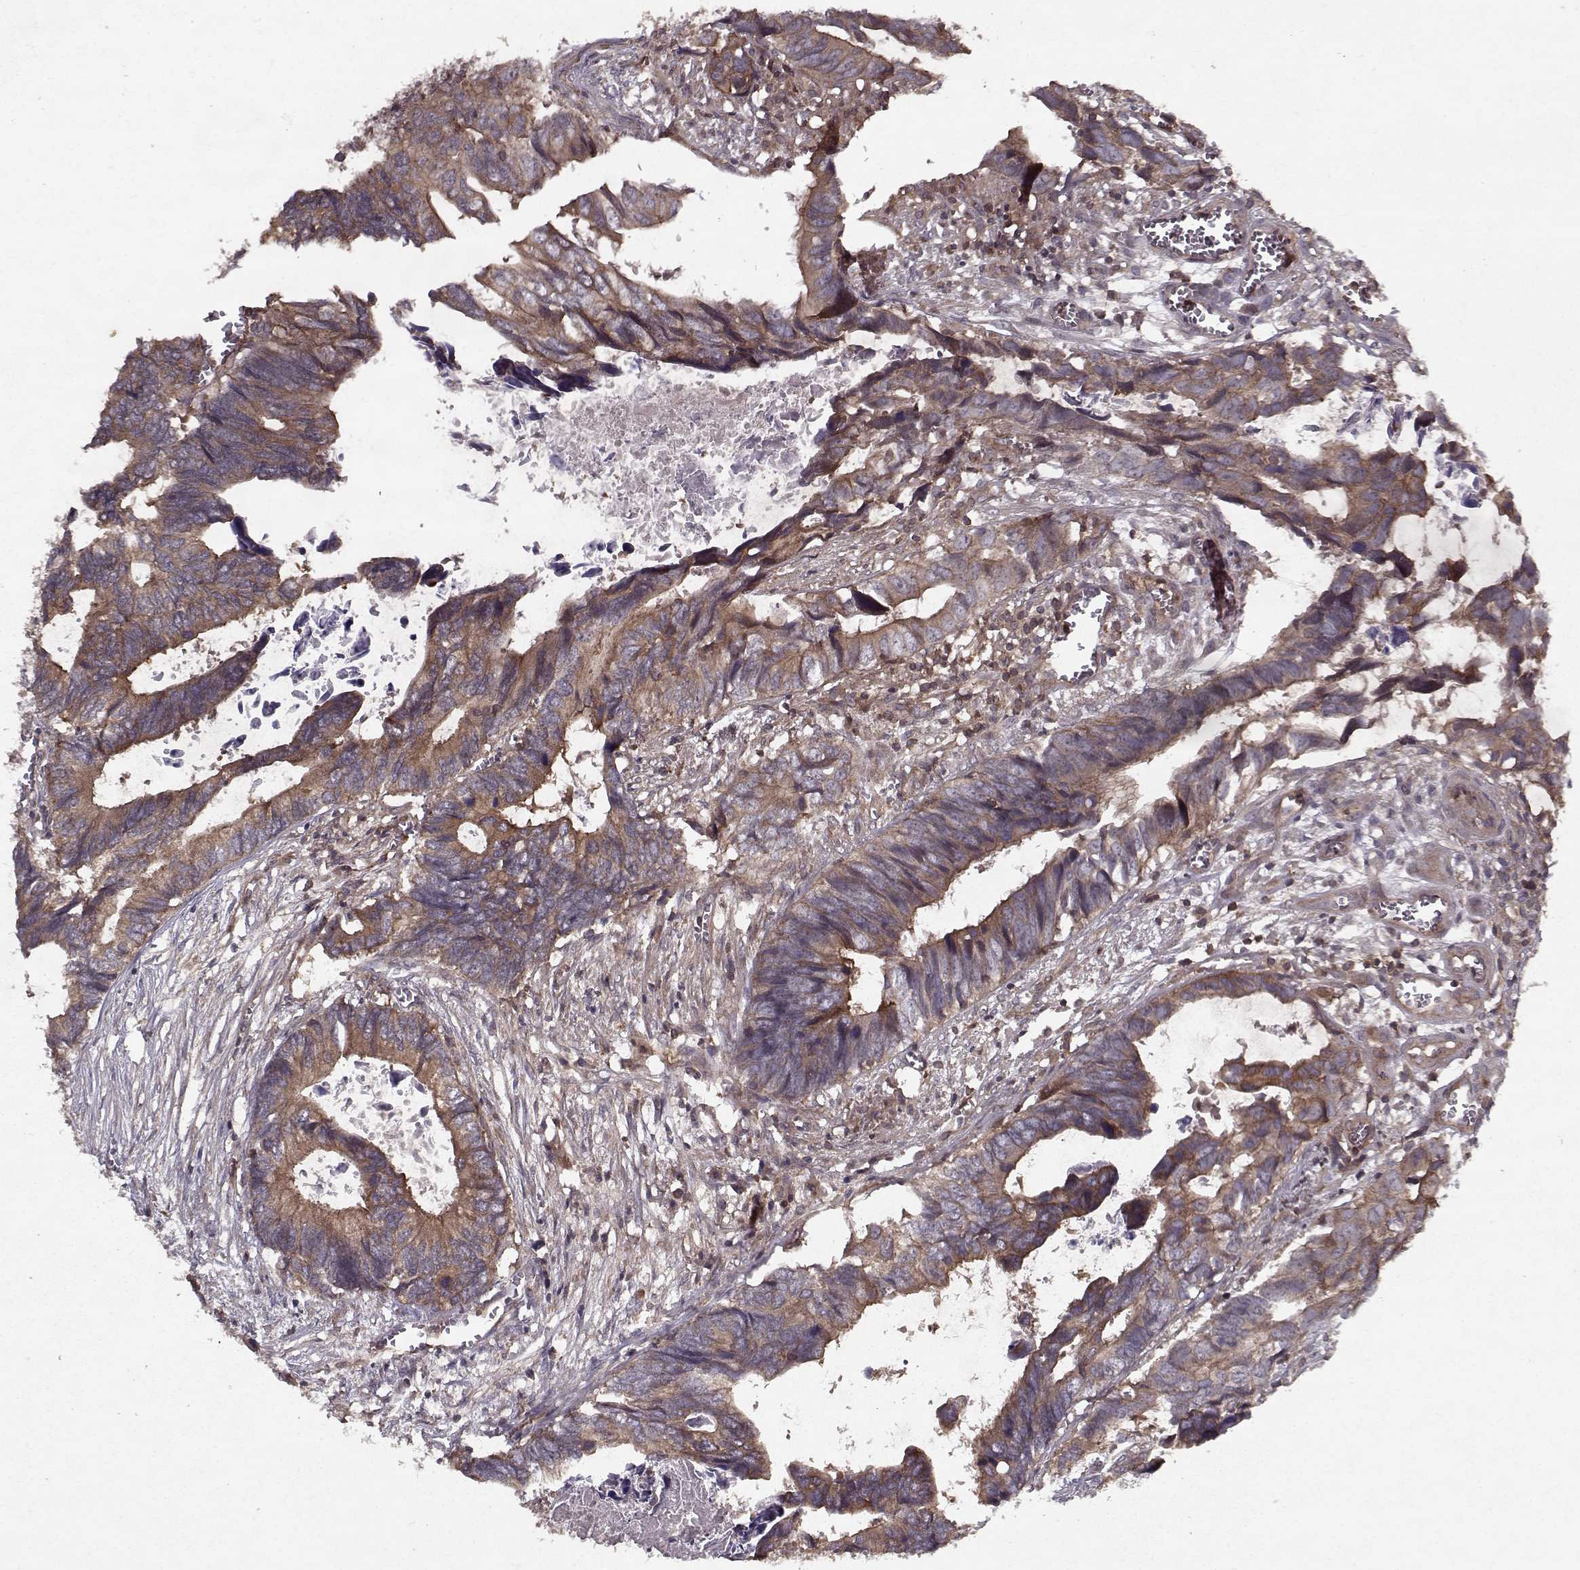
{"staining": {"intensity": "strong", "quantity": "<25%", "location": "cytoplasmic/membranous"}, "tissue": "colorectal cancer", "cell_type": "Tumor cells", "image_type": "cancer", "snomed": [{"axis": "morphology", "description": "Adenocarcinoma, NOS"}, {"axis": "topography", "description": "Colon"}], "caption": "This photomicrograph displays colorectal adenocarcinoma stained with IHC to label a protein in brown. The cytoplasmic/membranous of tumor cells show strong positivity for the protein. Nuclei are counter-stained blue.", "gene": "PPP1R12A", "patient": {"sex": "female", "age": 82}}